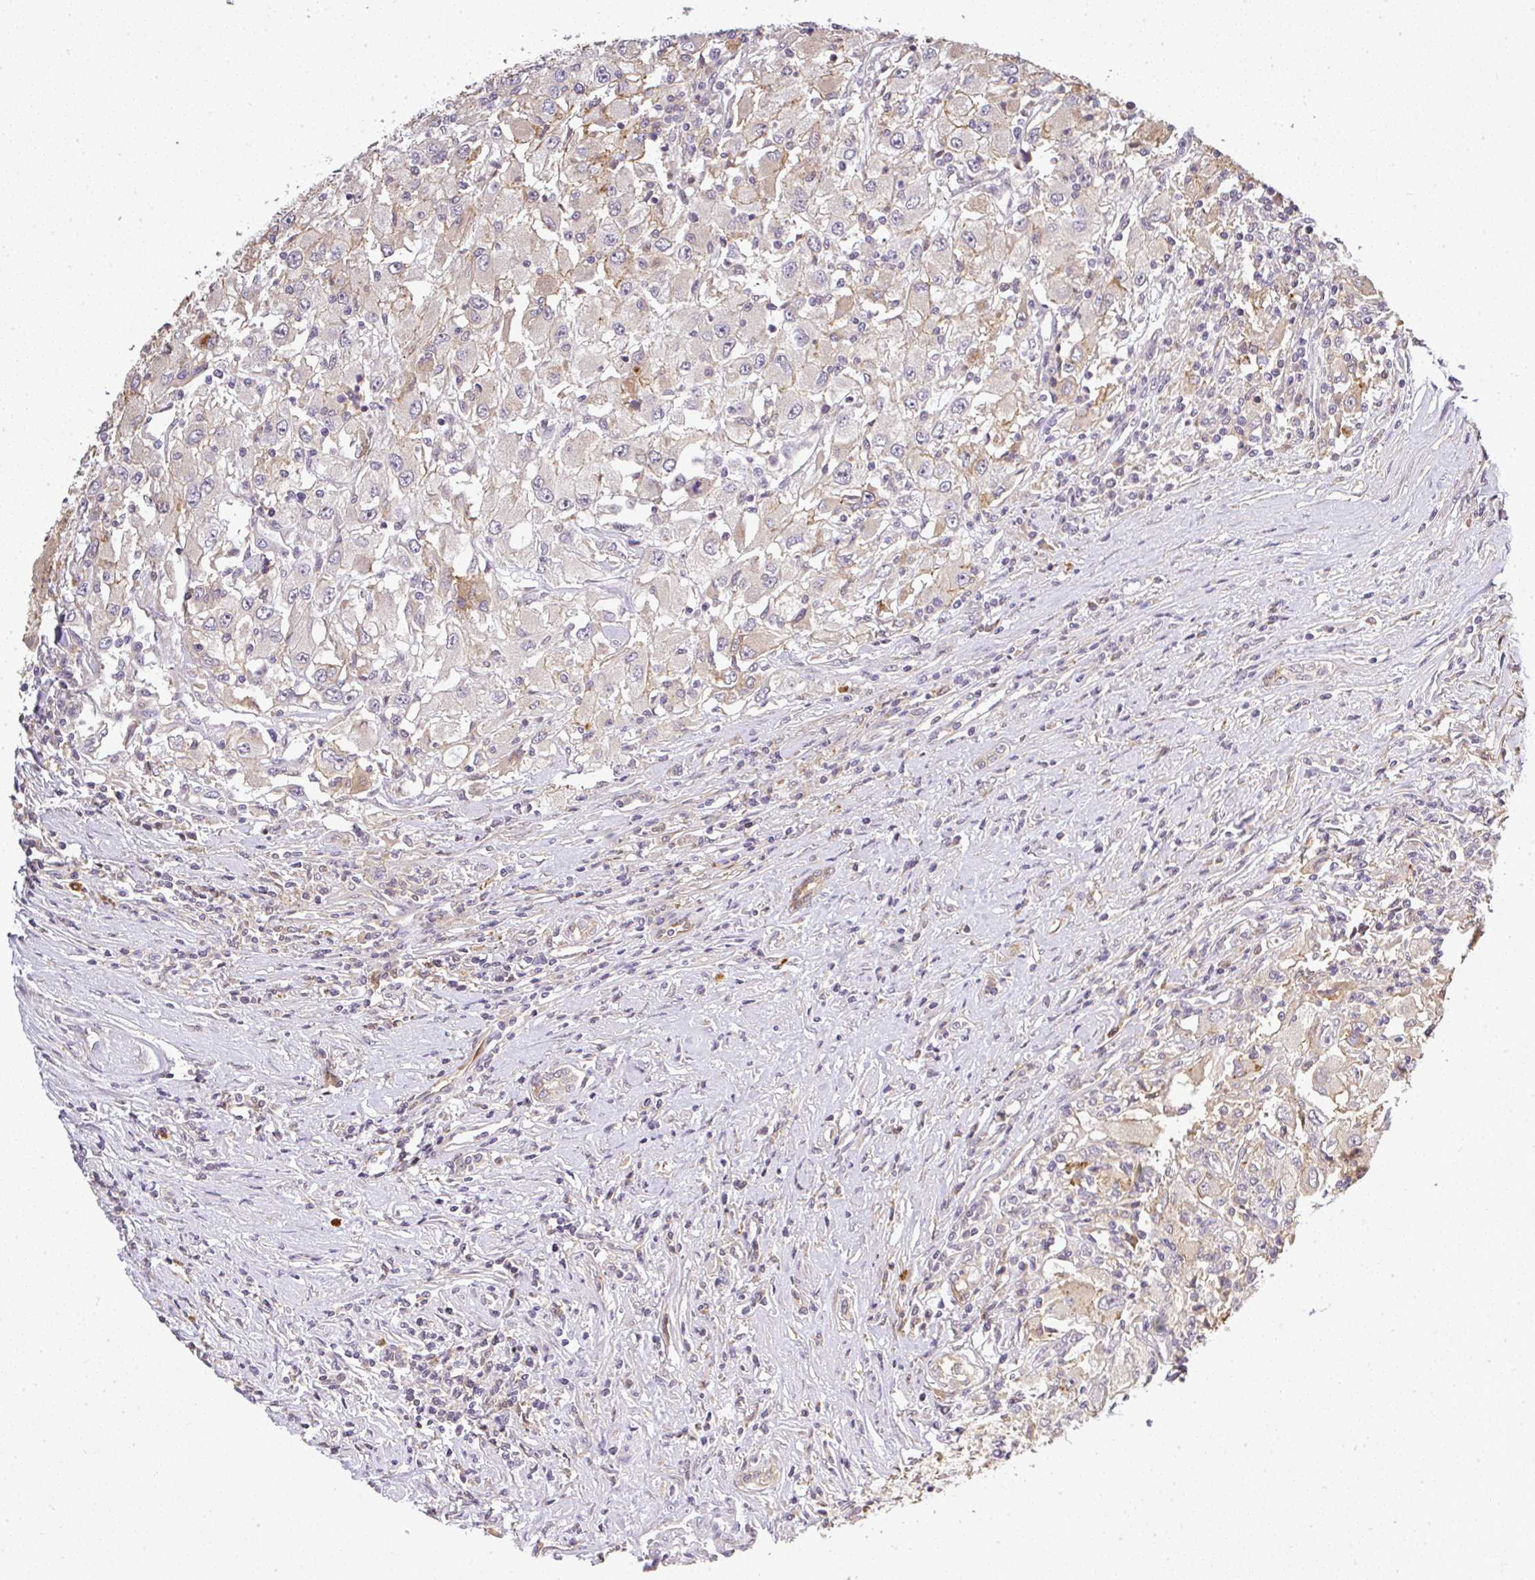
{"staining": {"intensity": "weak", "quantity": "25%-75%", "location": "cytoplasmic/membranous"}, "tissue": "renal cancer", "cell_type": "Tumor cells", "image_type": "cancer", "snomed": [{"axis": "morphology", "description": "Adenocarcinoma, NOS"}, {"axis": "topography", "description": "Kidney"}], "caption": "IHC photomicrograph of human renal adenocarcinoma stained for a protein (brown), which displays low levels of weak cytoplasmic/membranous staining in approximately 25%-75% of tumor cells.", "gene": "FAM153A", "patient": {"sex": "female", "age": 67}}